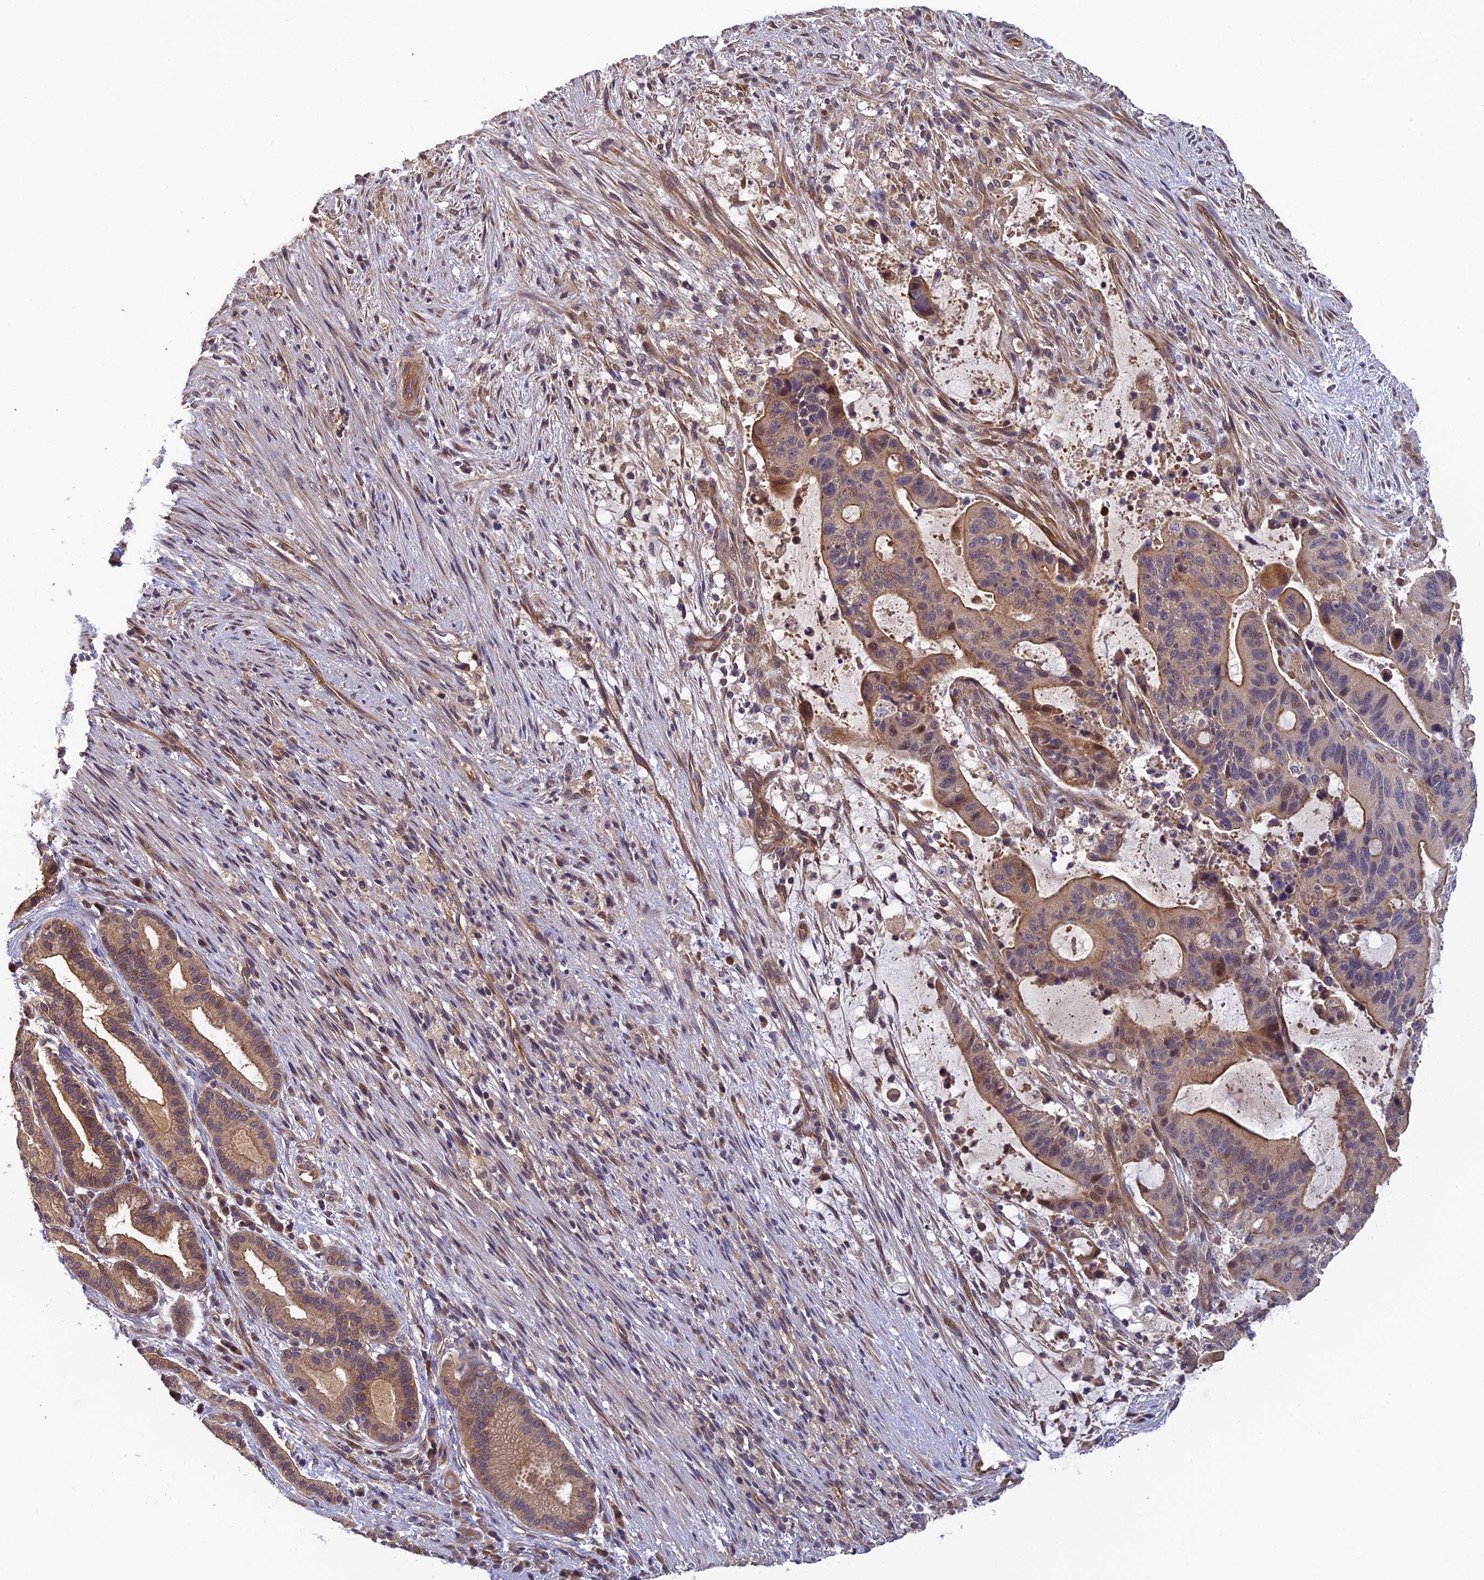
{"staining": {"intensity": "moderate", "quantity": "25%-75%", "location": "cytoplasmic/membranous"}, "tissue": "liver cancer", "cell_type": "Tumor cells", "image_type": "cancer", "snomed": [{"axis": "morphology", "description": "Normal tissue, NOS"}, {"axis": "morphology", "description": "Cholangiocarcinoma"}, {"axis": "topography", "description": "Liver"}, {"axis": "topography", "description": "Peripheral nerve tissue"}], "caption": "There is medium levels of moderate cytoplasmic/membranous staining in tumor cells of liver cancer, as demonstrated by immunohistochemical staining (brown color).", "gene": "PIKFYVE", "patient": {"sex": "female", "age": 73}}